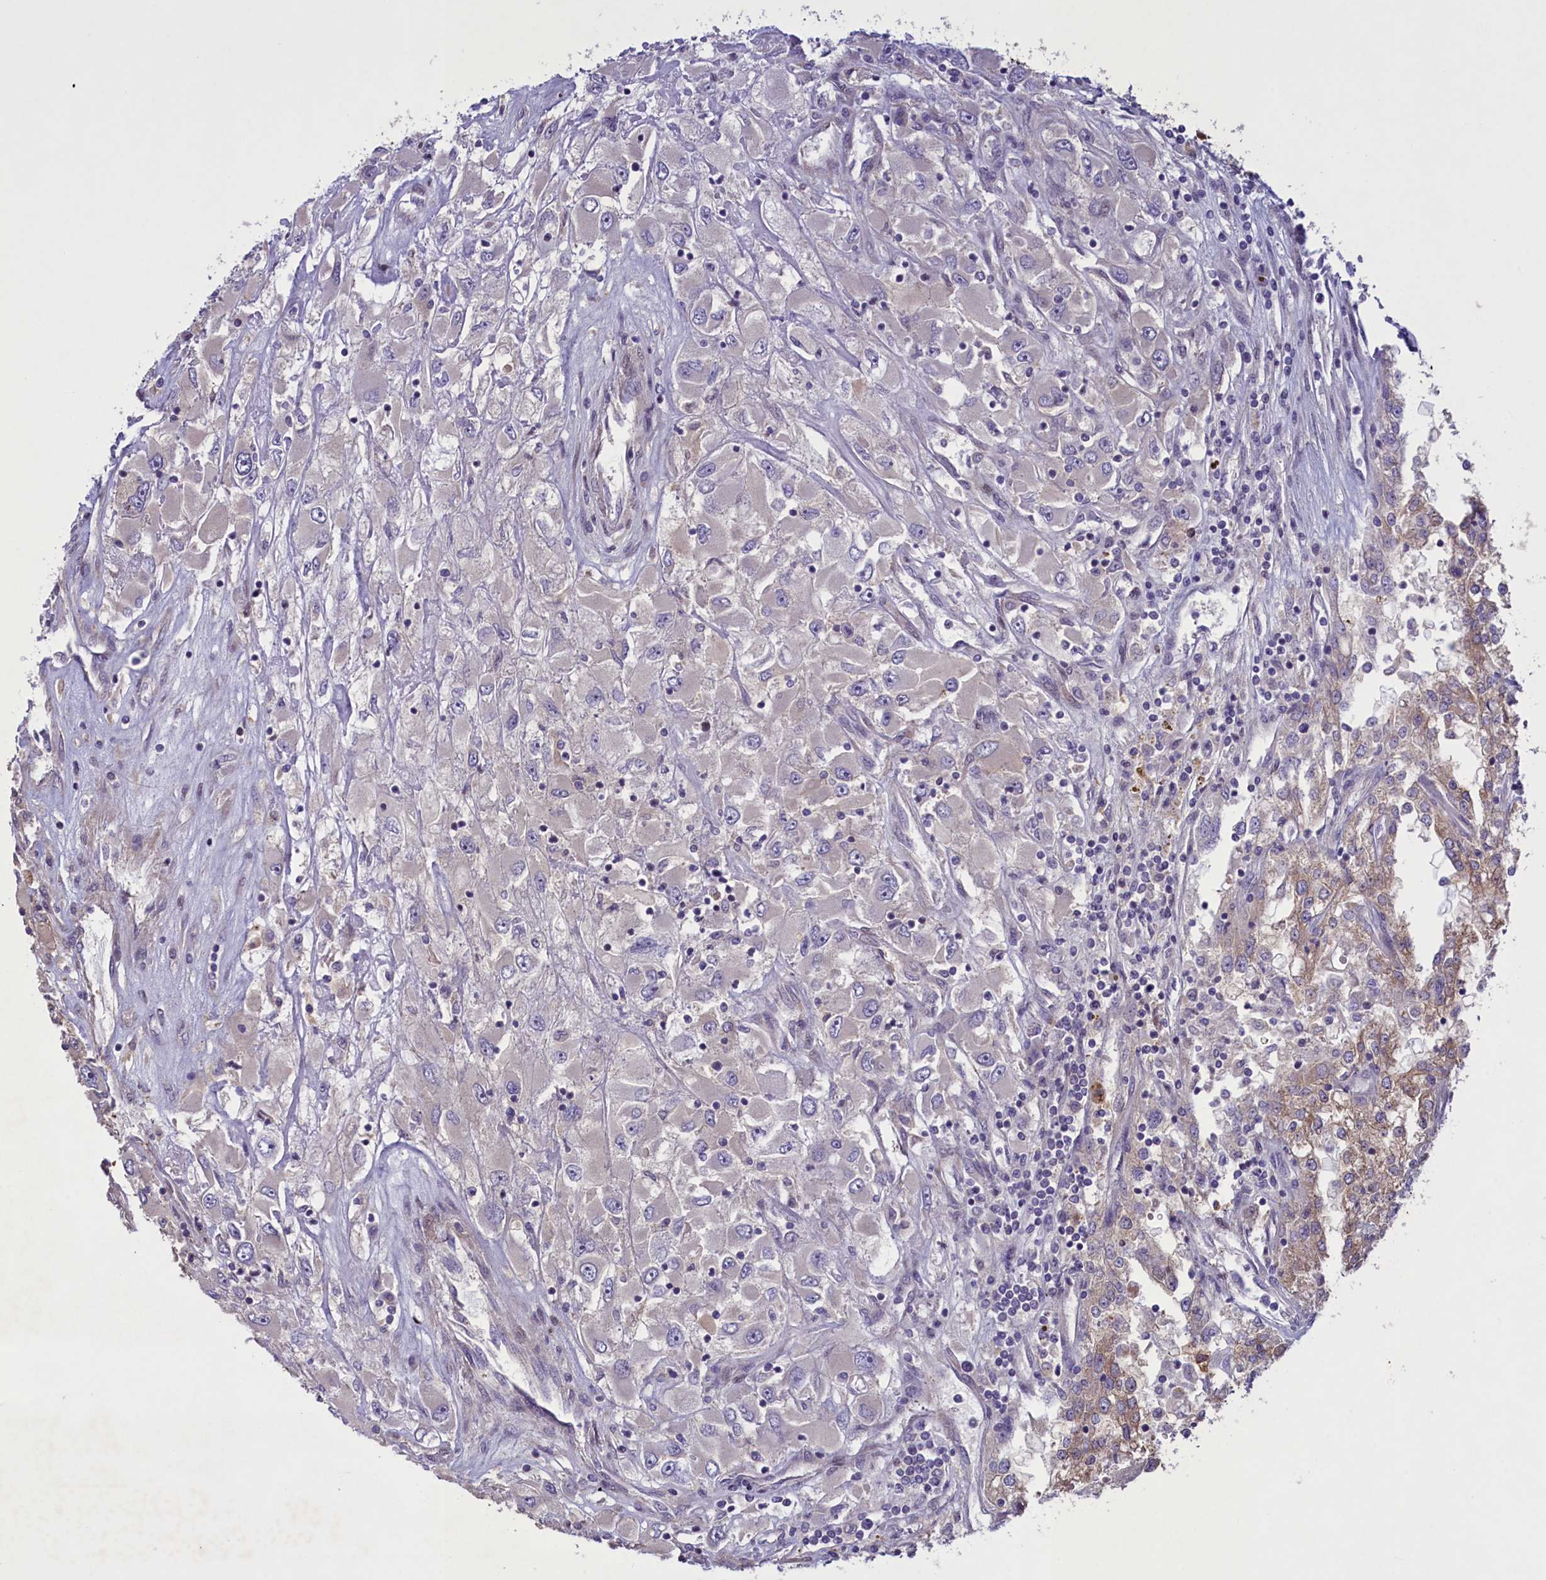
{"staining": {"intensity": "negative", "quantity": "none", "location": "none"}, "tissue": "renal cancer", "cell_type": "Tumor cells", "image_type": "cancer", "snomed": [{"axis": "morphology", "description": "Adenocarcinoma, NOS"}, {"axis": "topography", "description": "Kidney"}], "caption": "Renal cancer stained for a protein using IHC exhibits no staining tumor cells.", "gene": "MAN2C1", "patient": {"sex": "female", "age": 52}}